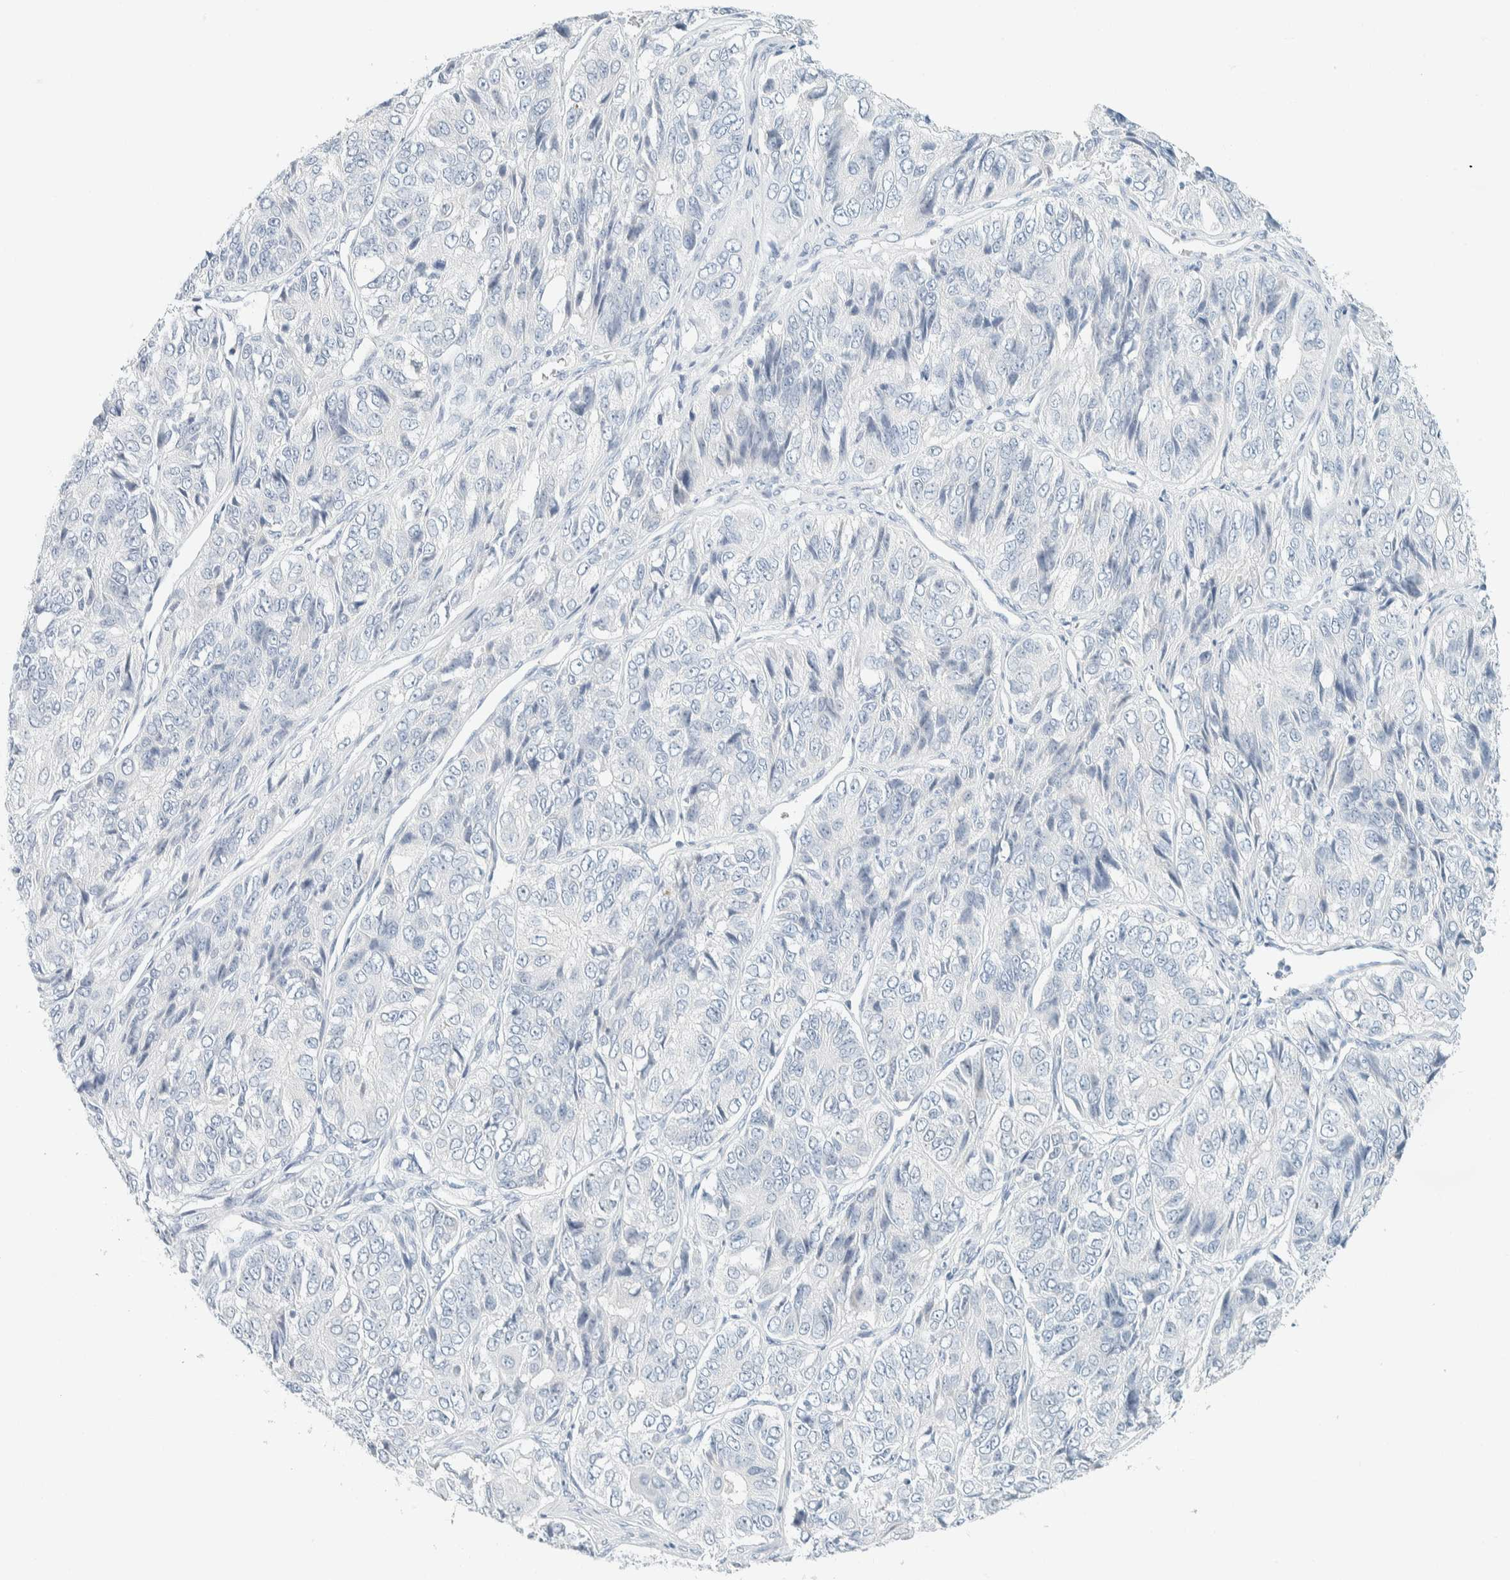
{"staining": {"intensity": "negative", "quantity": "none", "location": "none"}, "tissue": "ovarian cancer", "cell_type": "Tumor cells", "image_type": "cancer", "snomed": [{"axis": "morphology", "description": "Carcinoma, endometroid"}, {"axis": "topography", "description": "Ovary"}], "caption": "This is an immunohistochemistry (IHC) photomicrograph of human endometroid carcinoma (ovarian). There is no expression in tumor cells.", "gene": "ARHGAP27", "patient": {"sex": "female", "age": 51}}